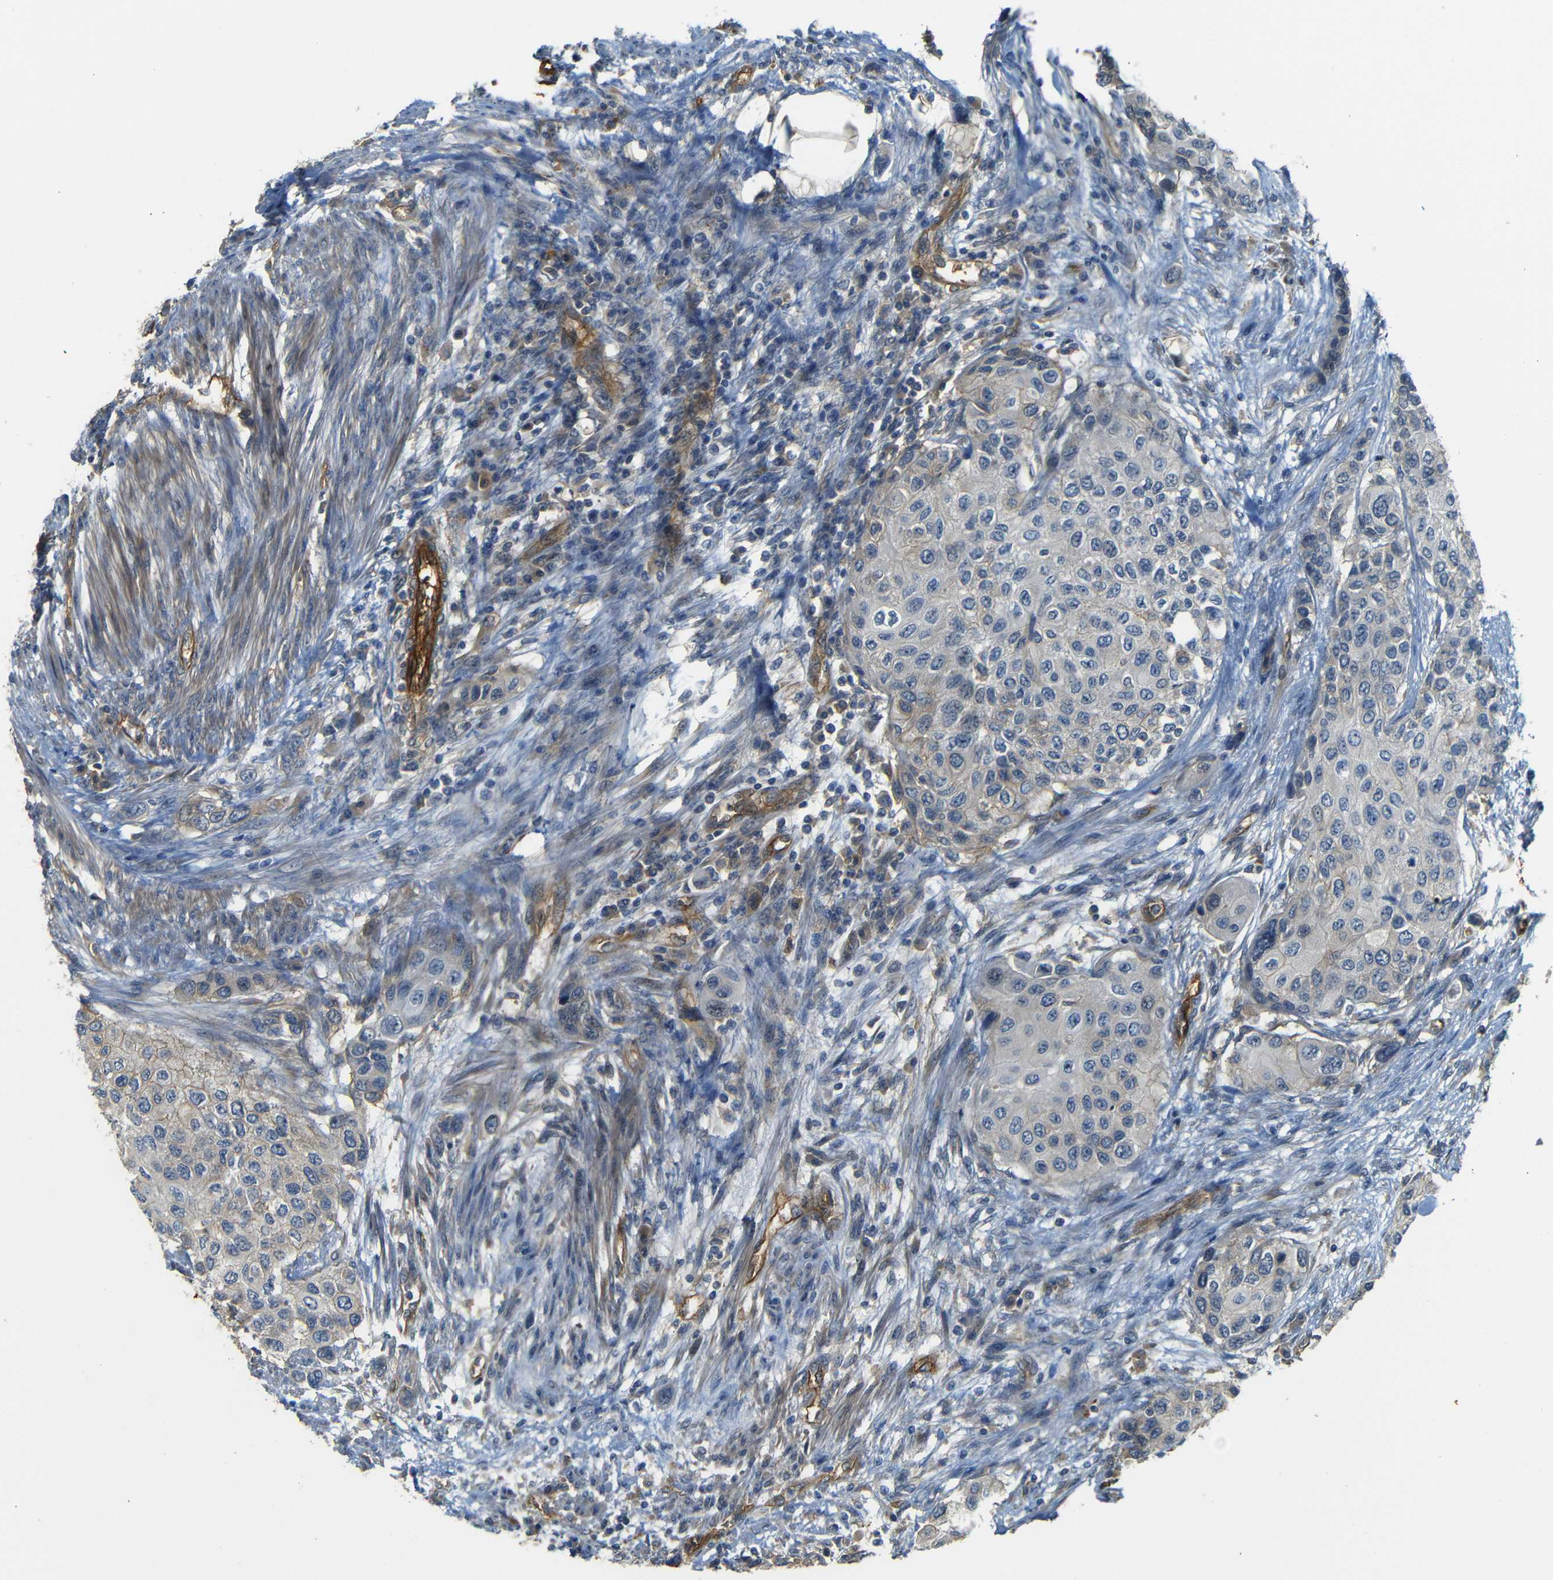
{"staining": {"intensity": "weak", "quantity": "<25%", "location": "cytoplasmic/membranous"}, "tissue": "urothelial cancer", "cell_type": "Tumor cells", "image_type": "cancer", "snomed": [{"axis": "morphology", "description": "Urothelial carcinoma, High grade"}, {"axis": "topography", "description": "Urinary bladder"}], "caption": "Immunohistochemistry (IHC) of human high-grade urothelial carcinoma displays no expression in tumor cells. (DAB (3,3'-diaminobenzidine) immunohistochemistry (IHC), high magnification).", "gene": "RELL1", "patient": {"sex": "female", "age": 56}}